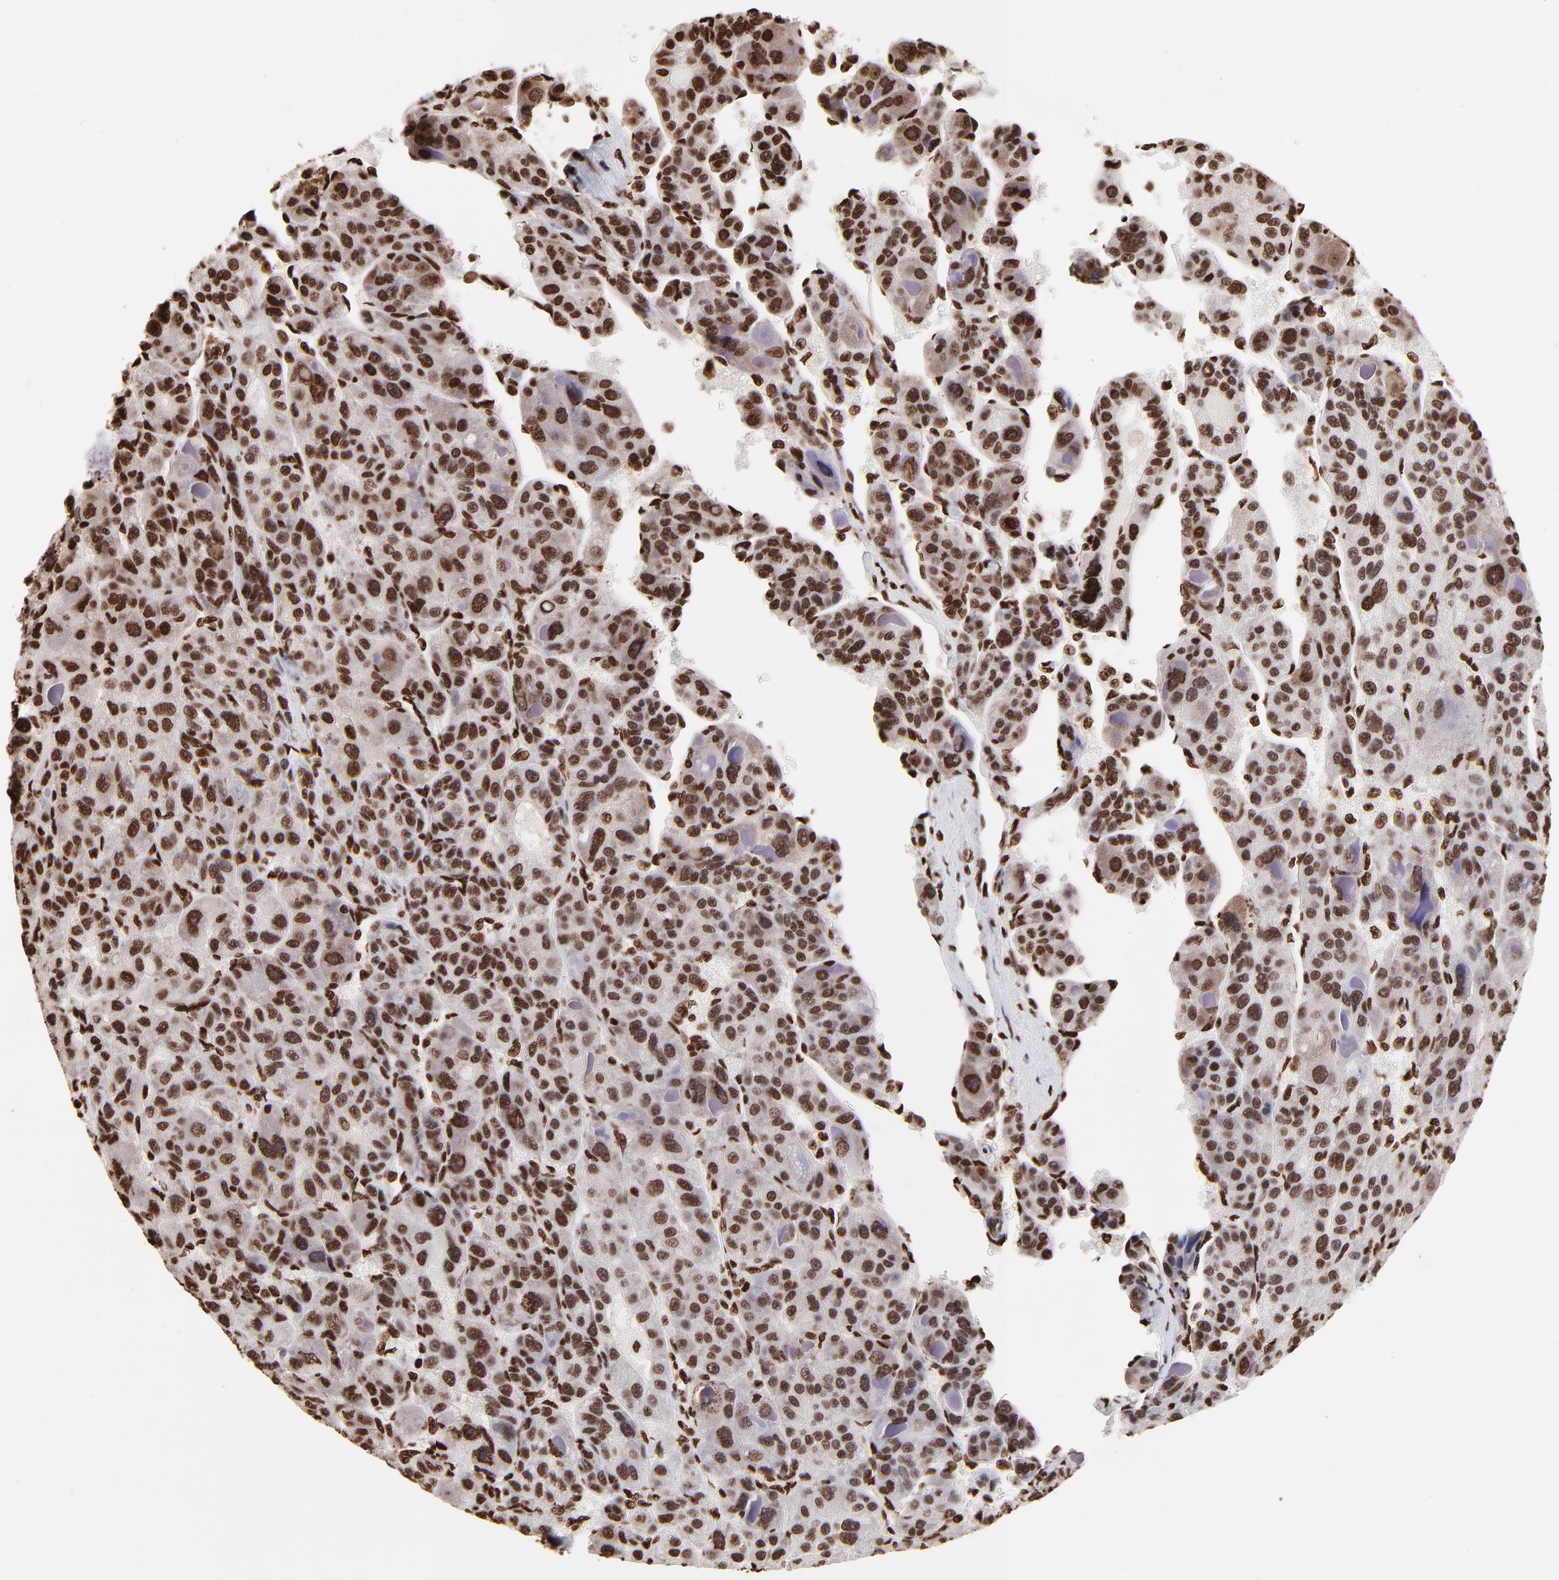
{"staining": {"intensity": "strong", "quantity": ">75%", "location": "nuclear"}, "tissue": "liver cancer", "cell_type": "Tumor cells", "image_type": "cancer", "snomed": [{"axis": "morphology", "description": "Carcinoma, Hepatocellular, NOS"}, {"axis": "topography", "description": "Liver"}], "caption": "Liver cancer (hepatocellular carcinoma) stained with a protein marker shows strong staining in tumor cells.", "gene": "ZNF544", "patient": {"sex": "male", "age": 76}}